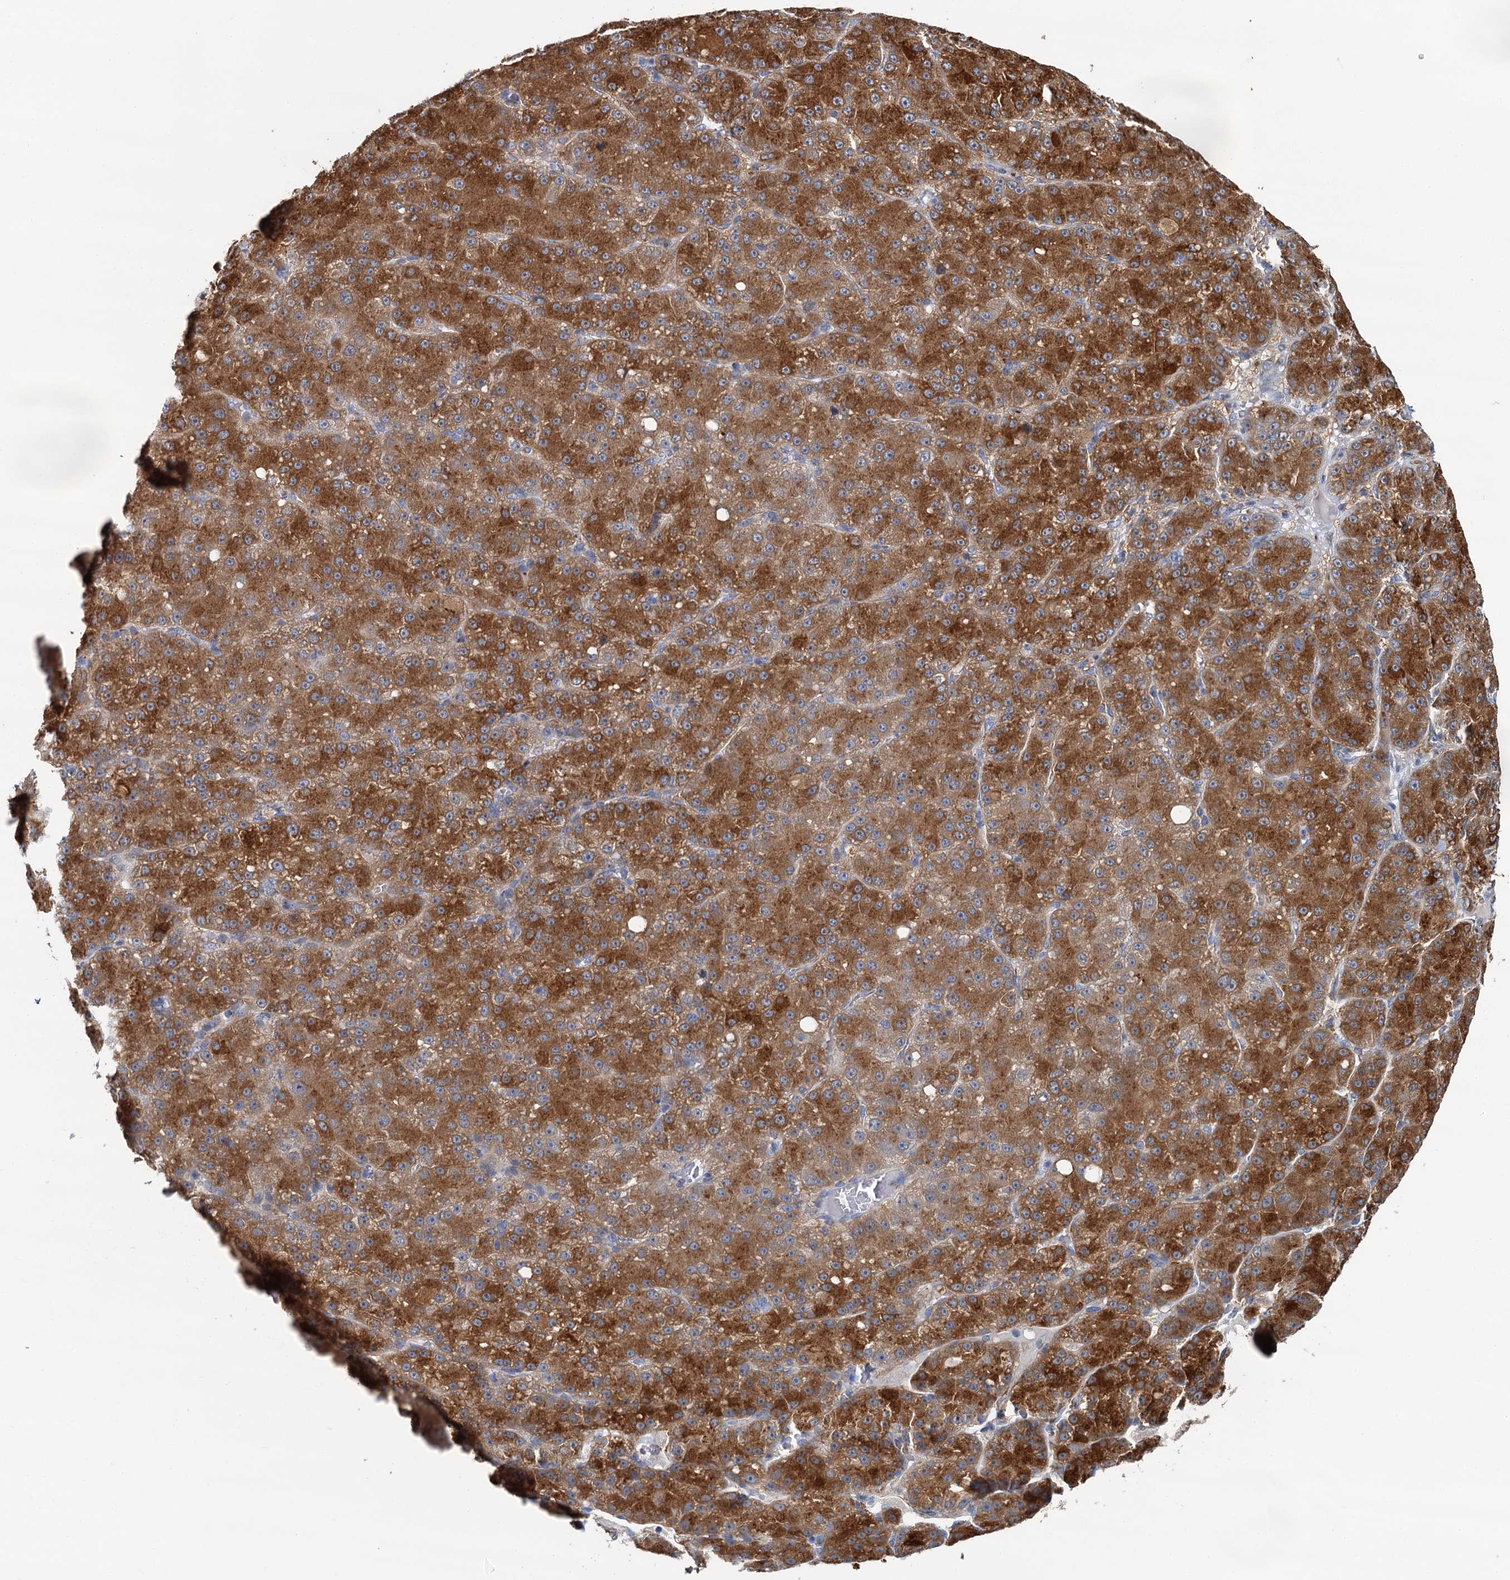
{"staining": {"intensity": "moderate", "quantity": ">75%", "location": "cytoplasmic/membranous"}, "tissue": "liver cancer", "cell_type": "Tumor cells", "image_type": "cancer", "snomed": [{"axis": "morphology", "description": "Carcinoma, Hepatocellular, NOS"}, {"axis": "topography", "description": "Liver"}], "caption": "Brown immunohistochemical staining in liver cancer displays moderate cytoplasmic/membranous expression in approximately >75% of tumor cells. (DAB (3,3'-diaminobenzidine) IHC with brightfield microscopy, high magnification).", "gene": "BET1L", "patient": {"sex": "male", "age": 67}}